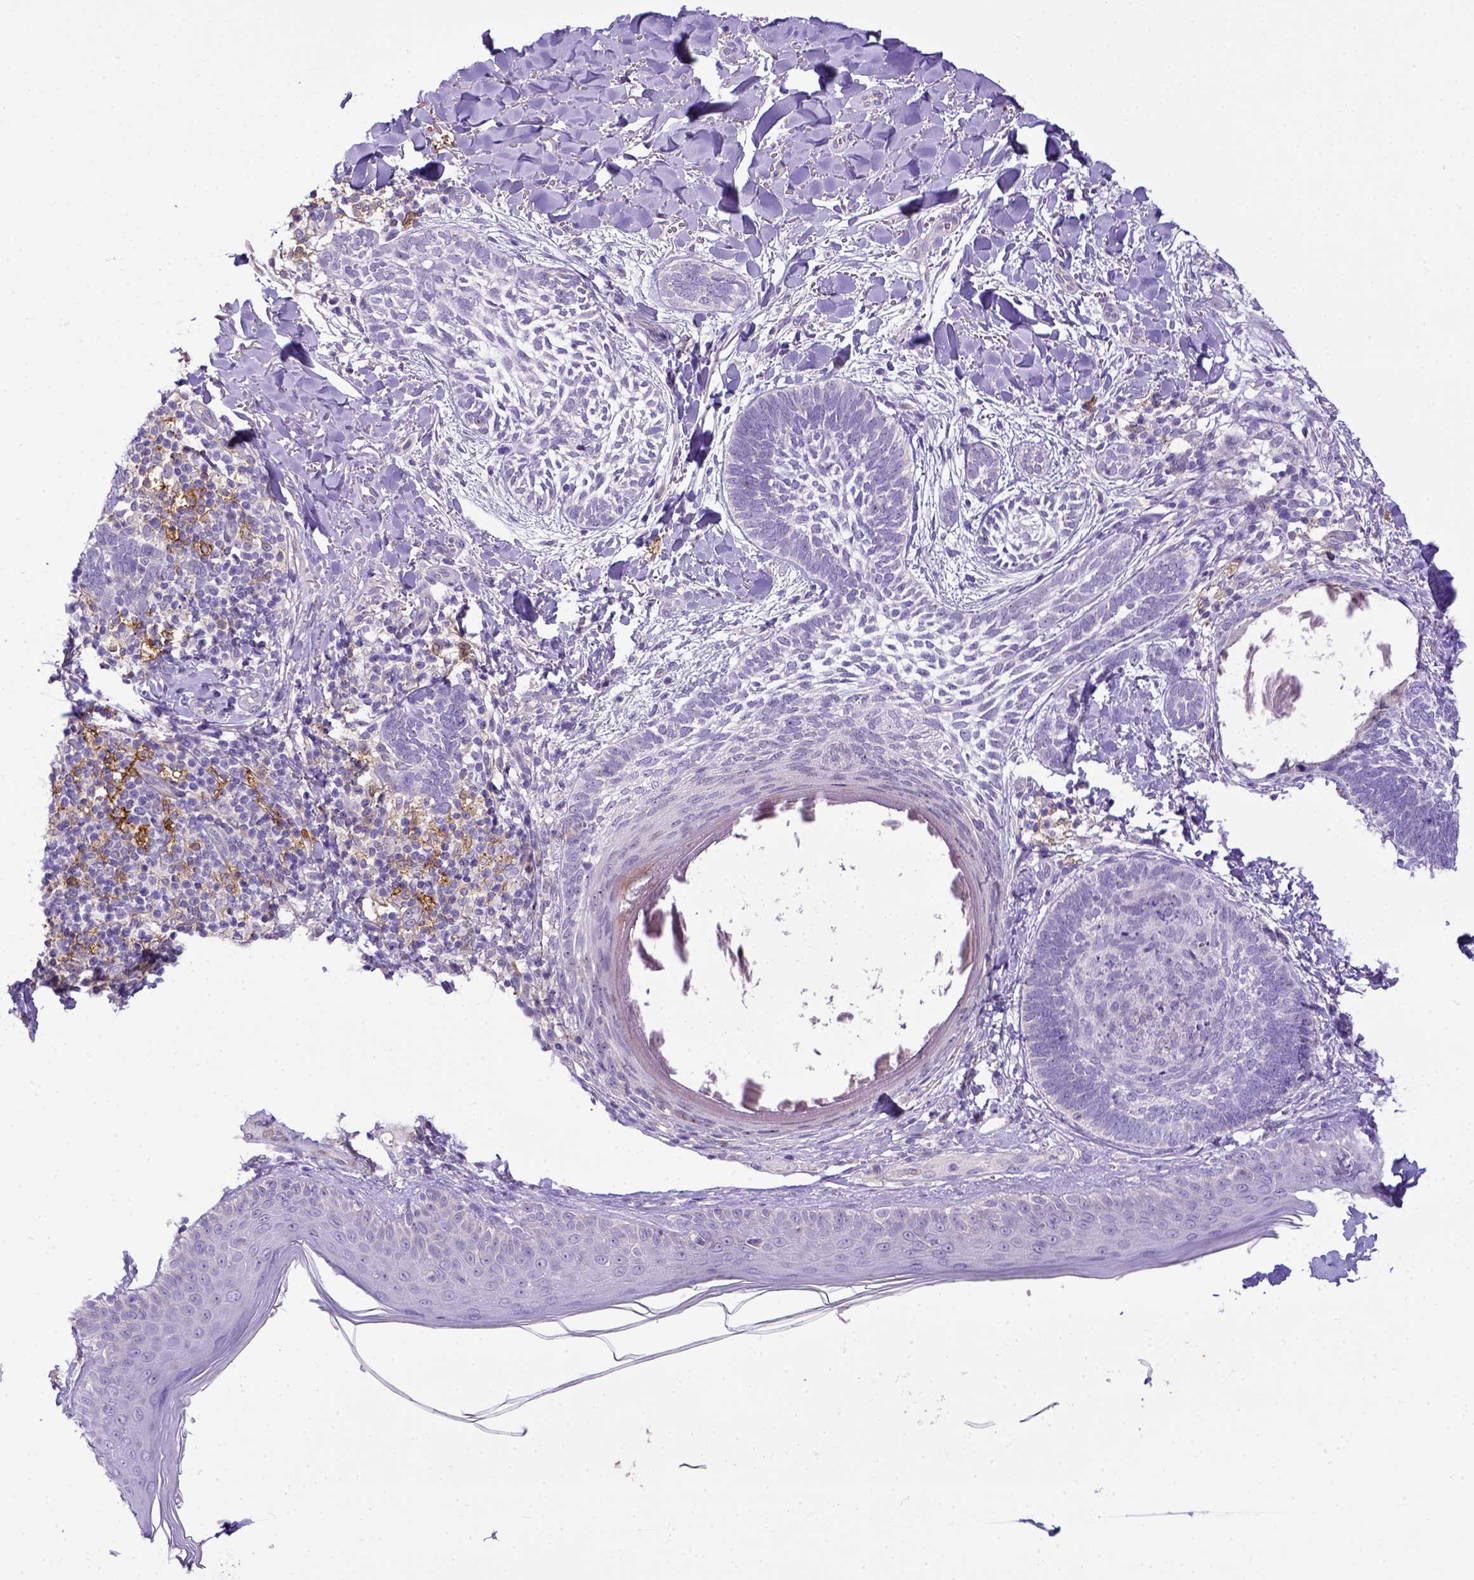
{"staining": {"intensity": "negative", "quantity": "none", "location": "none"}, "tissue": "skin cancer", "cell_type": "Tumor cells", "image_type": "cancer", "snomed": [{"axis": "morphology", "description": "Normal tissue, NOS"}, {"axis": "morphology", "description": "Basal cell carcinoma"}, {"axis": "topography", "description": "Skin"}], "caption": "Immunohistochemical staining of skin basal cell carcinoma exhibits no significant staining in tumor cells.", "gene": "CD40", "patient": {"sex": "male", "age": 46}}